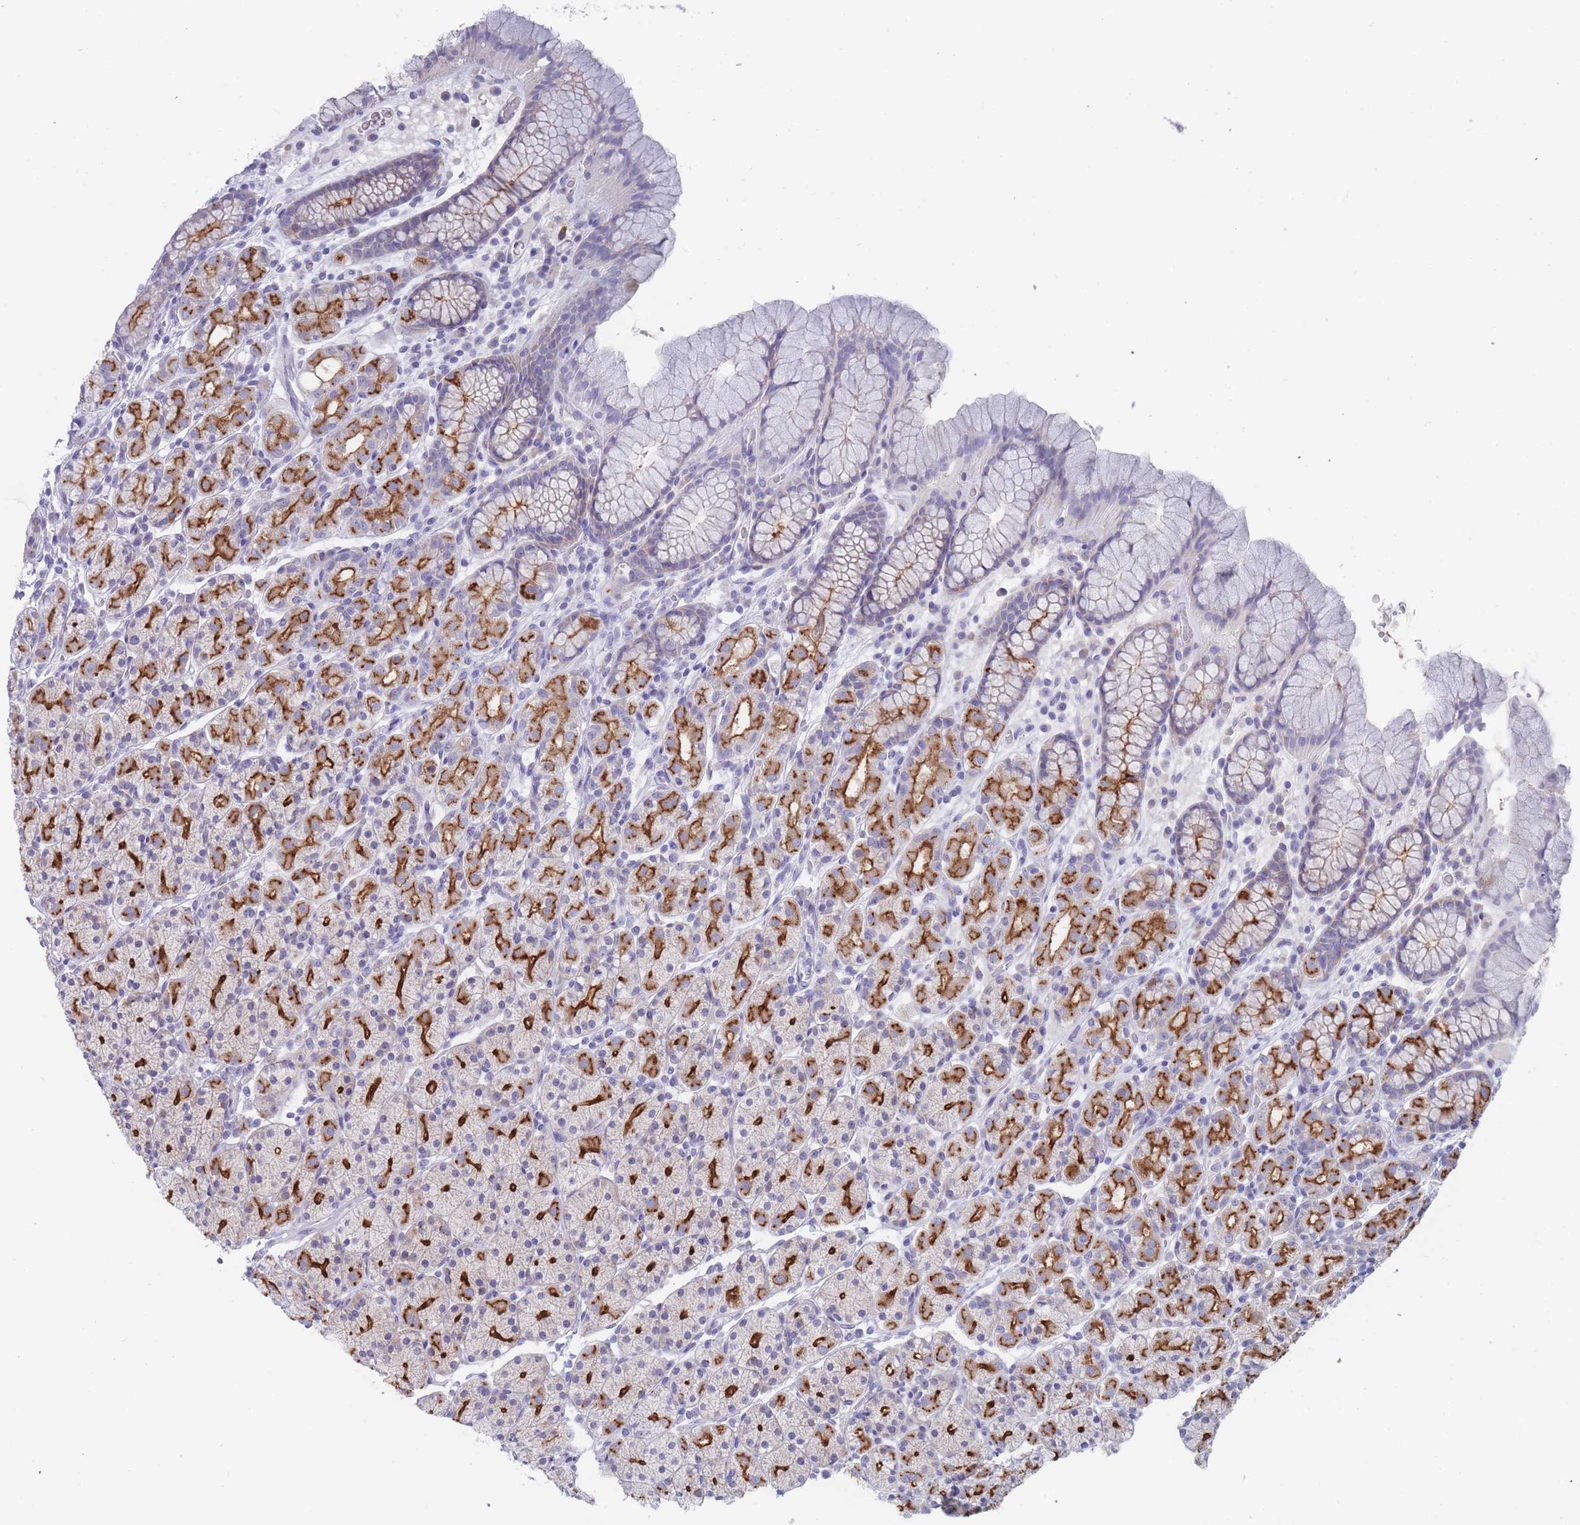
{"staining": {"intensity": "strong", "quantity": "25%-75%", "location": "cytoplasmic/membranous"}, "tissue": "stomach", "cell_type": "Glandular cells", "image_type": "normal", "snomed": [{"axis": "morphology", "description": "Normal tissue, NOS"}, {"axis": "topography", "description": "Stomach, upper"}, {"axis": "topography", "description": "Stomach"}], "caption": "About 25%-75% of glandular cells in normal human stomach display strong cytoplasmic/membranous protein positivity as visualized by brown immunohistochemical staining.", "gene": "PIGU", "patient": {"sex": "male", "age": 62}}